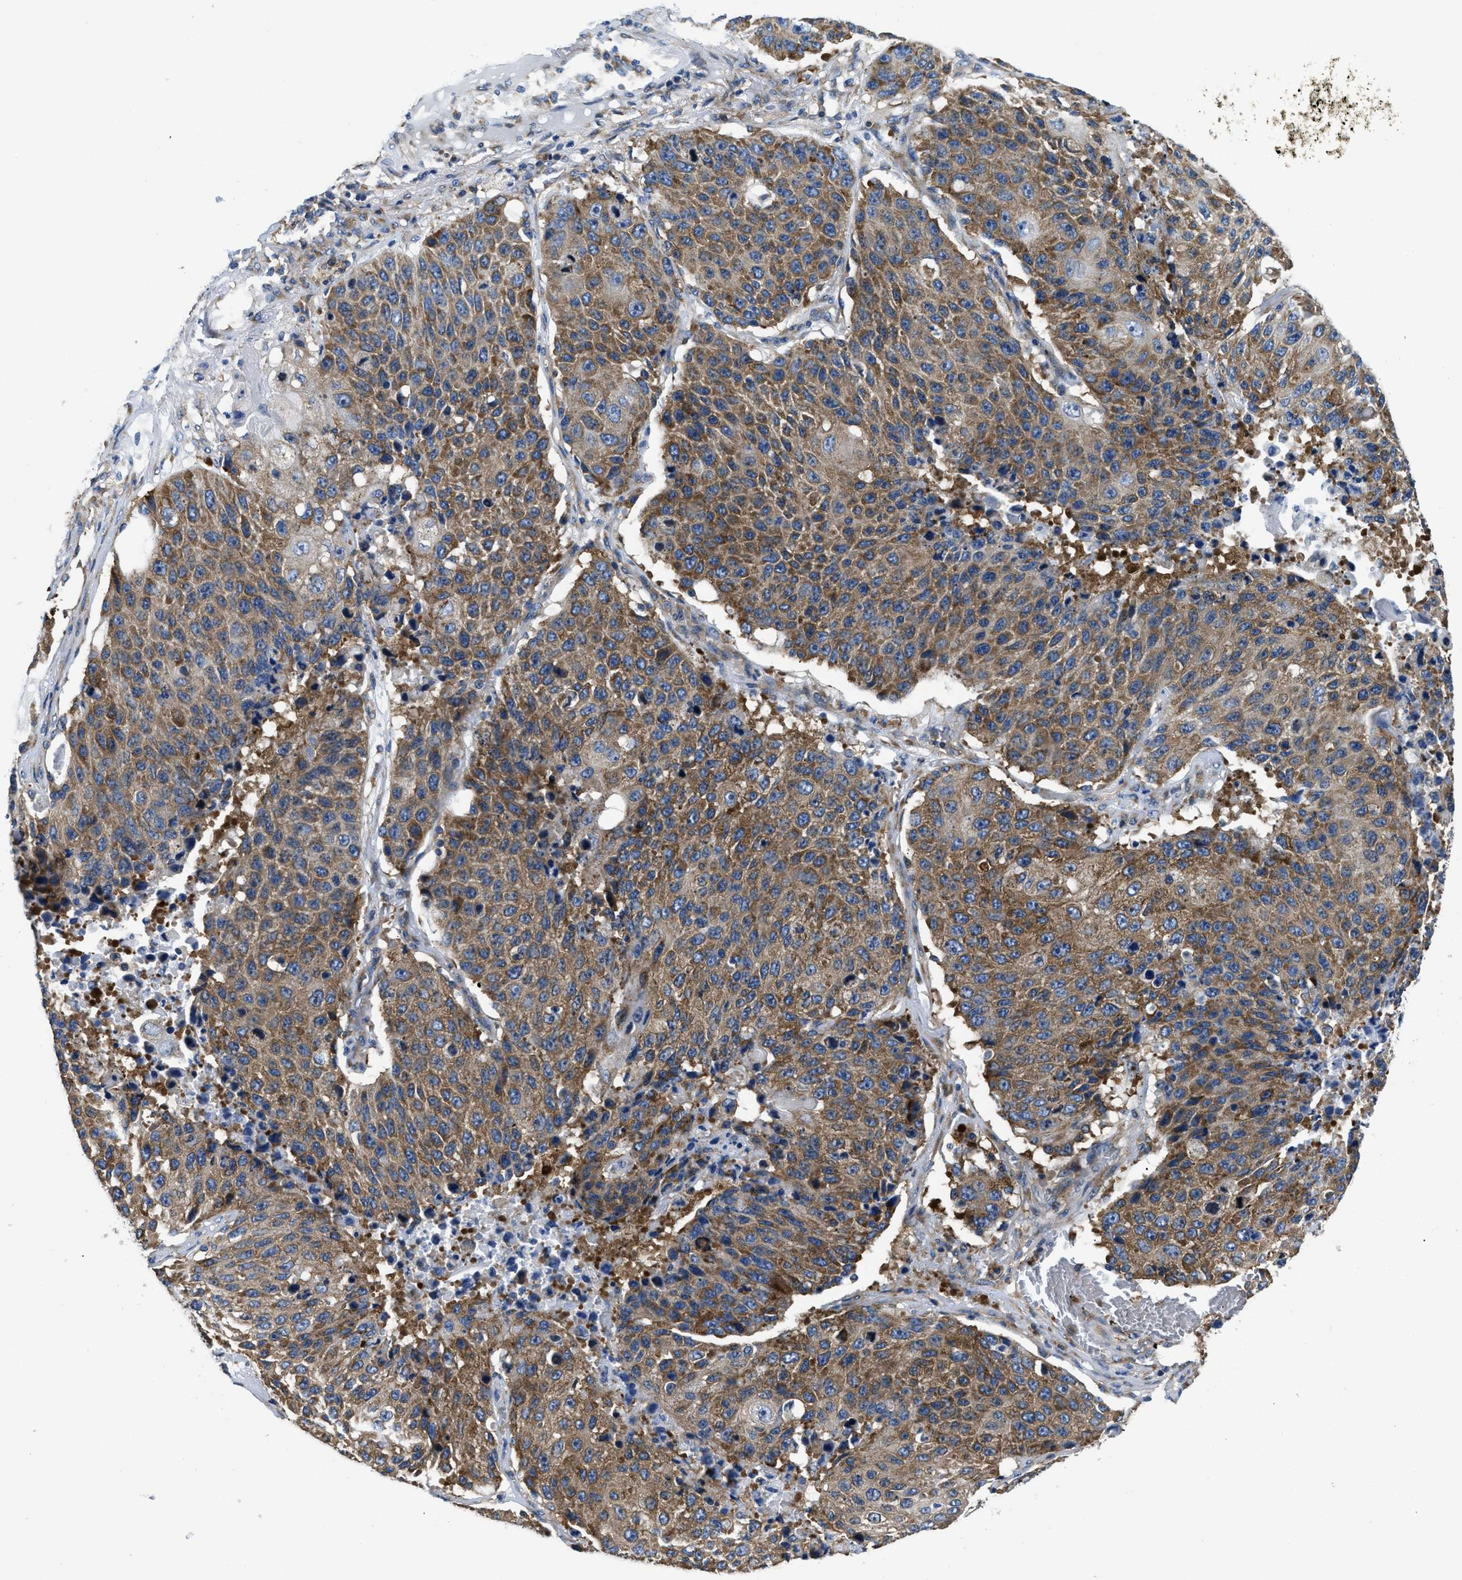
{"staining": {"intensity": "strong", "quantity": "25%-75%", "location": "cytoplasmic/membranous"}, "tissue": "lung cancer", "cell_type": "Tumor cells", "image_type": "cancer", "snomed": [{"axis": "morphology", "description": "Squamous cell carcinoma, NOS"}, {"axis": "topography", "description": "Lung"}], "caption": "Protein staining of squamous cell carcinoma (lung) tissue displays strong cytoplasmic/membranous staining in about 25%-75% of tumor cells.", "gene": "ABCF1", "patient": {"sex": "male", "age": 61}}